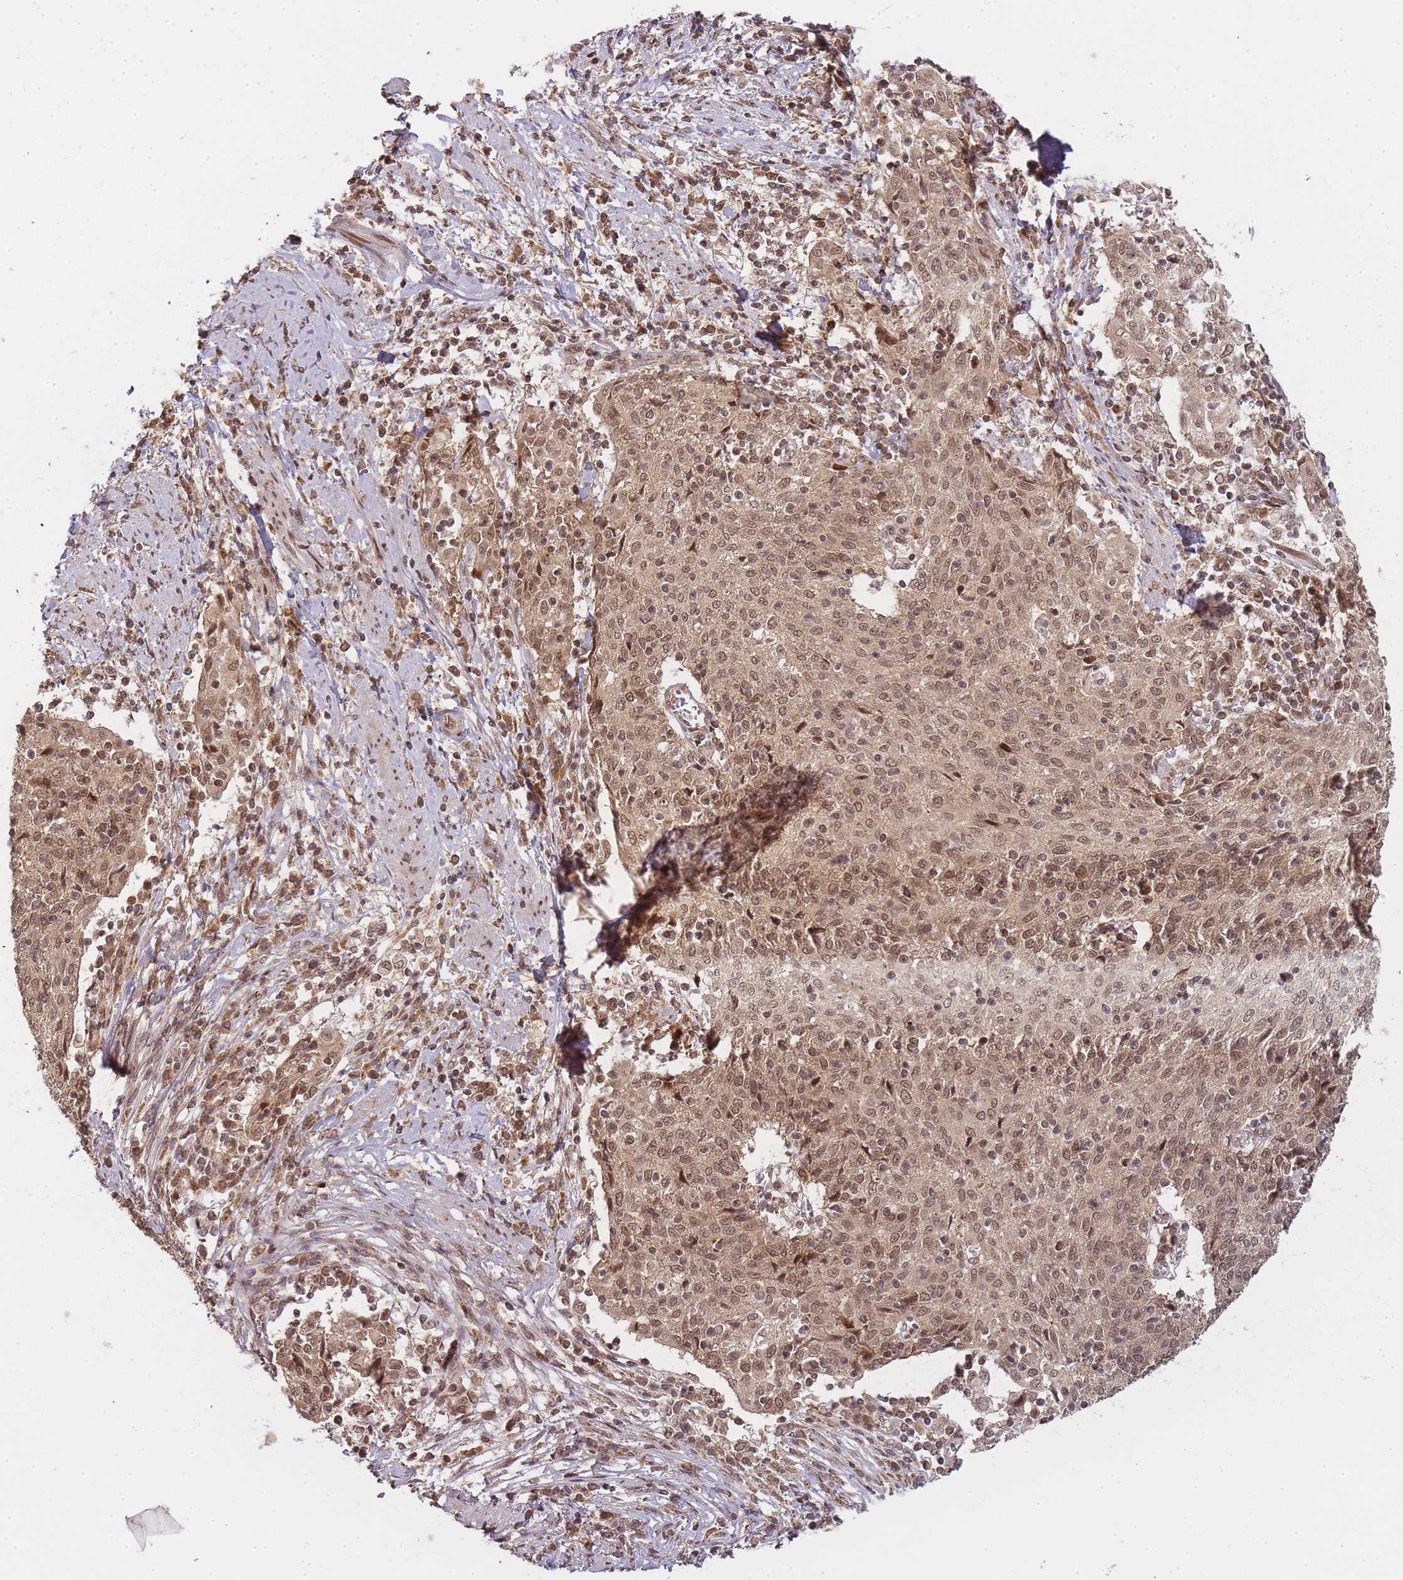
{"staining": {"intensity": "moderate", "quantity": ">75%", "location": "nuclear"}, "tissue": "cervical cancer", "cell_type": "Tumor cells", "image_type": "cancer", "snomed": [{"axis": "morphology", "description": "Squamous cell carcinoma, NOS"}, {"axis": "topography", "description": "Cervix"}], "caption": "The immunohistochemical stain shows moderate nuclear positivity in tumor cells of squamous cell carcinoma (cervical) tissue.", "gene": "ZNF497", "patient": {"sex": "female", "age": 52}}